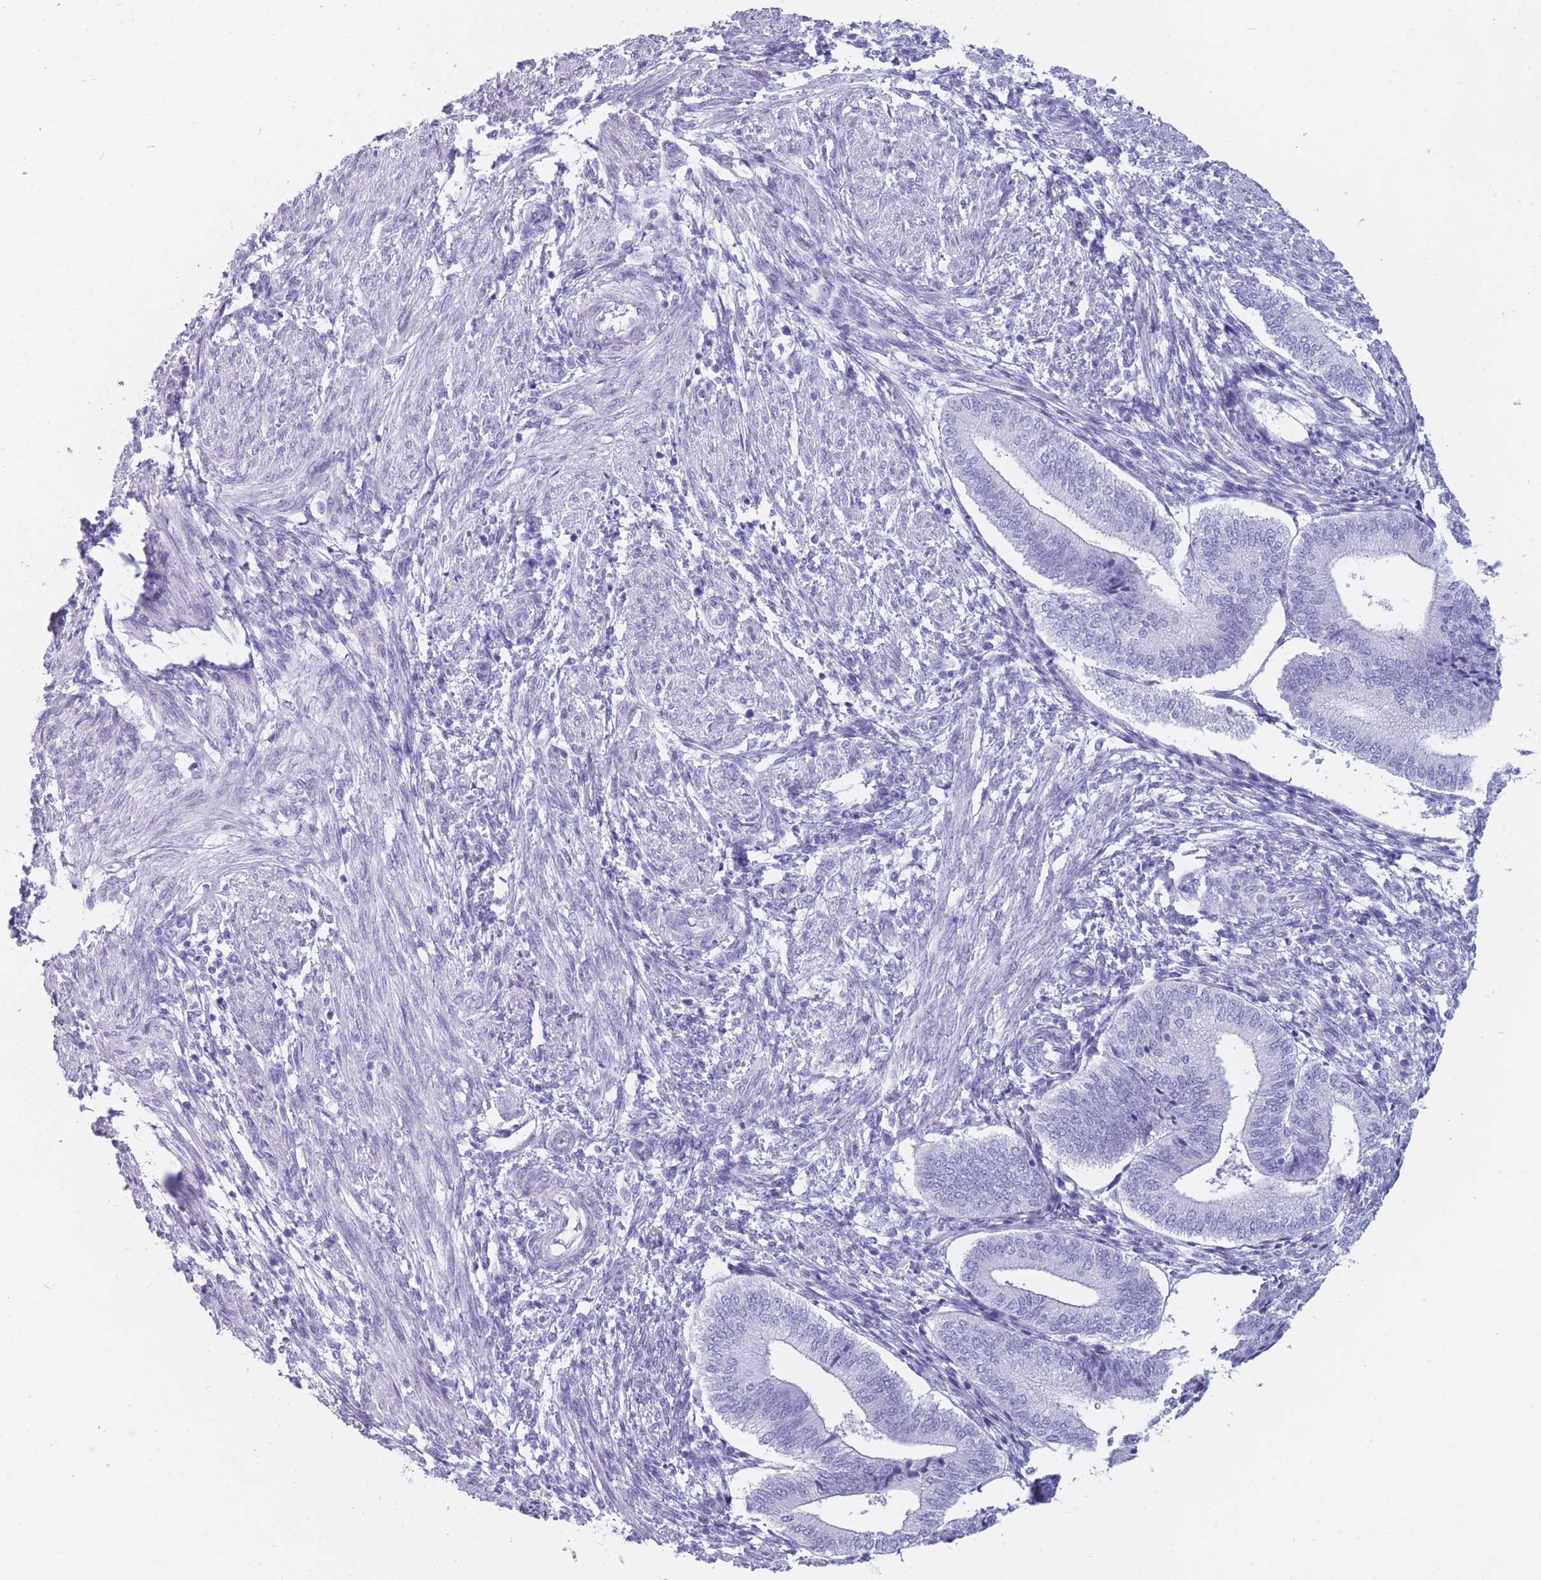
{"staining": {"intensity": "negative", "quantity": "none", "location": "none"}, "tissue": "endometrium", "cell_type": "Cells in endometrial stroma", "image_type": "normal", "snomed": [{"axis": "morphology", "description": "Normal tissue, NOS"}, {"axis": "topography", "description": "Endometrium"}], "caption": "This is a photomicrograph of immunohistochemistry staining of normal endometrium, which shows no staining in cells in endometrial stroma.", "gene": "TNFSF11", "patient": {"sex": "female", "age": 34}}